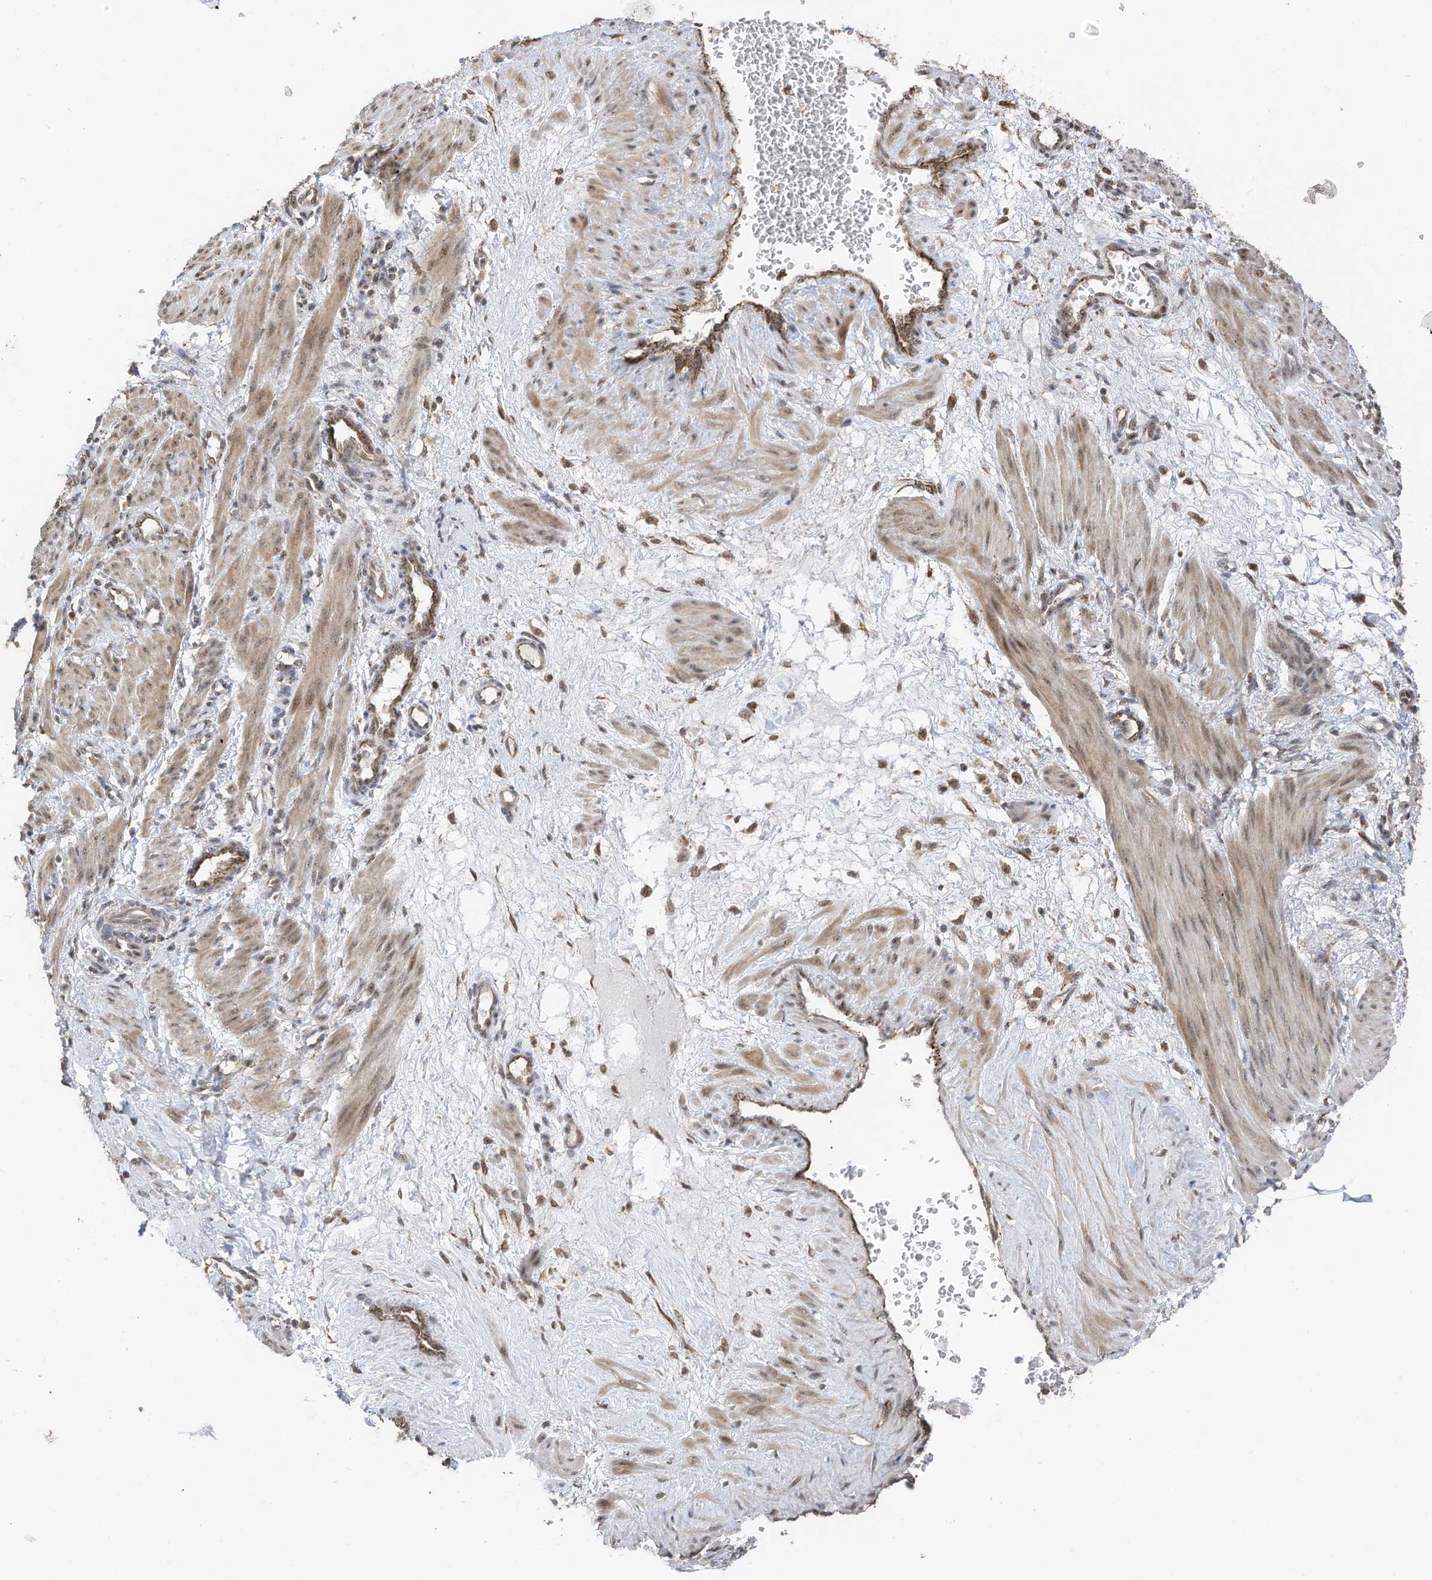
{"staining": {"intensity": "weak", "quantity": ">75%", "location": "cytoplasmic/membranous,nuclear"}, "tissue": "smooth muscle", "cell_type": "Smooth muscle cells", "image_type": "normal", "snomed": [{"axis": "morphology", "description": "Normal tissue, NOS"}, {"axis": "topography", "description": "Endometrium"}], "caption": "This histopathology image demonstrates immunohistochemistry (IHC) staining of normal smooth muscle, with low weak cytoplasmic/membranous,nuclear staining in about >75% of smooth muscle cells.", "gene": "ERLEC1", "patient": {"sex": "female", "age": 33}}